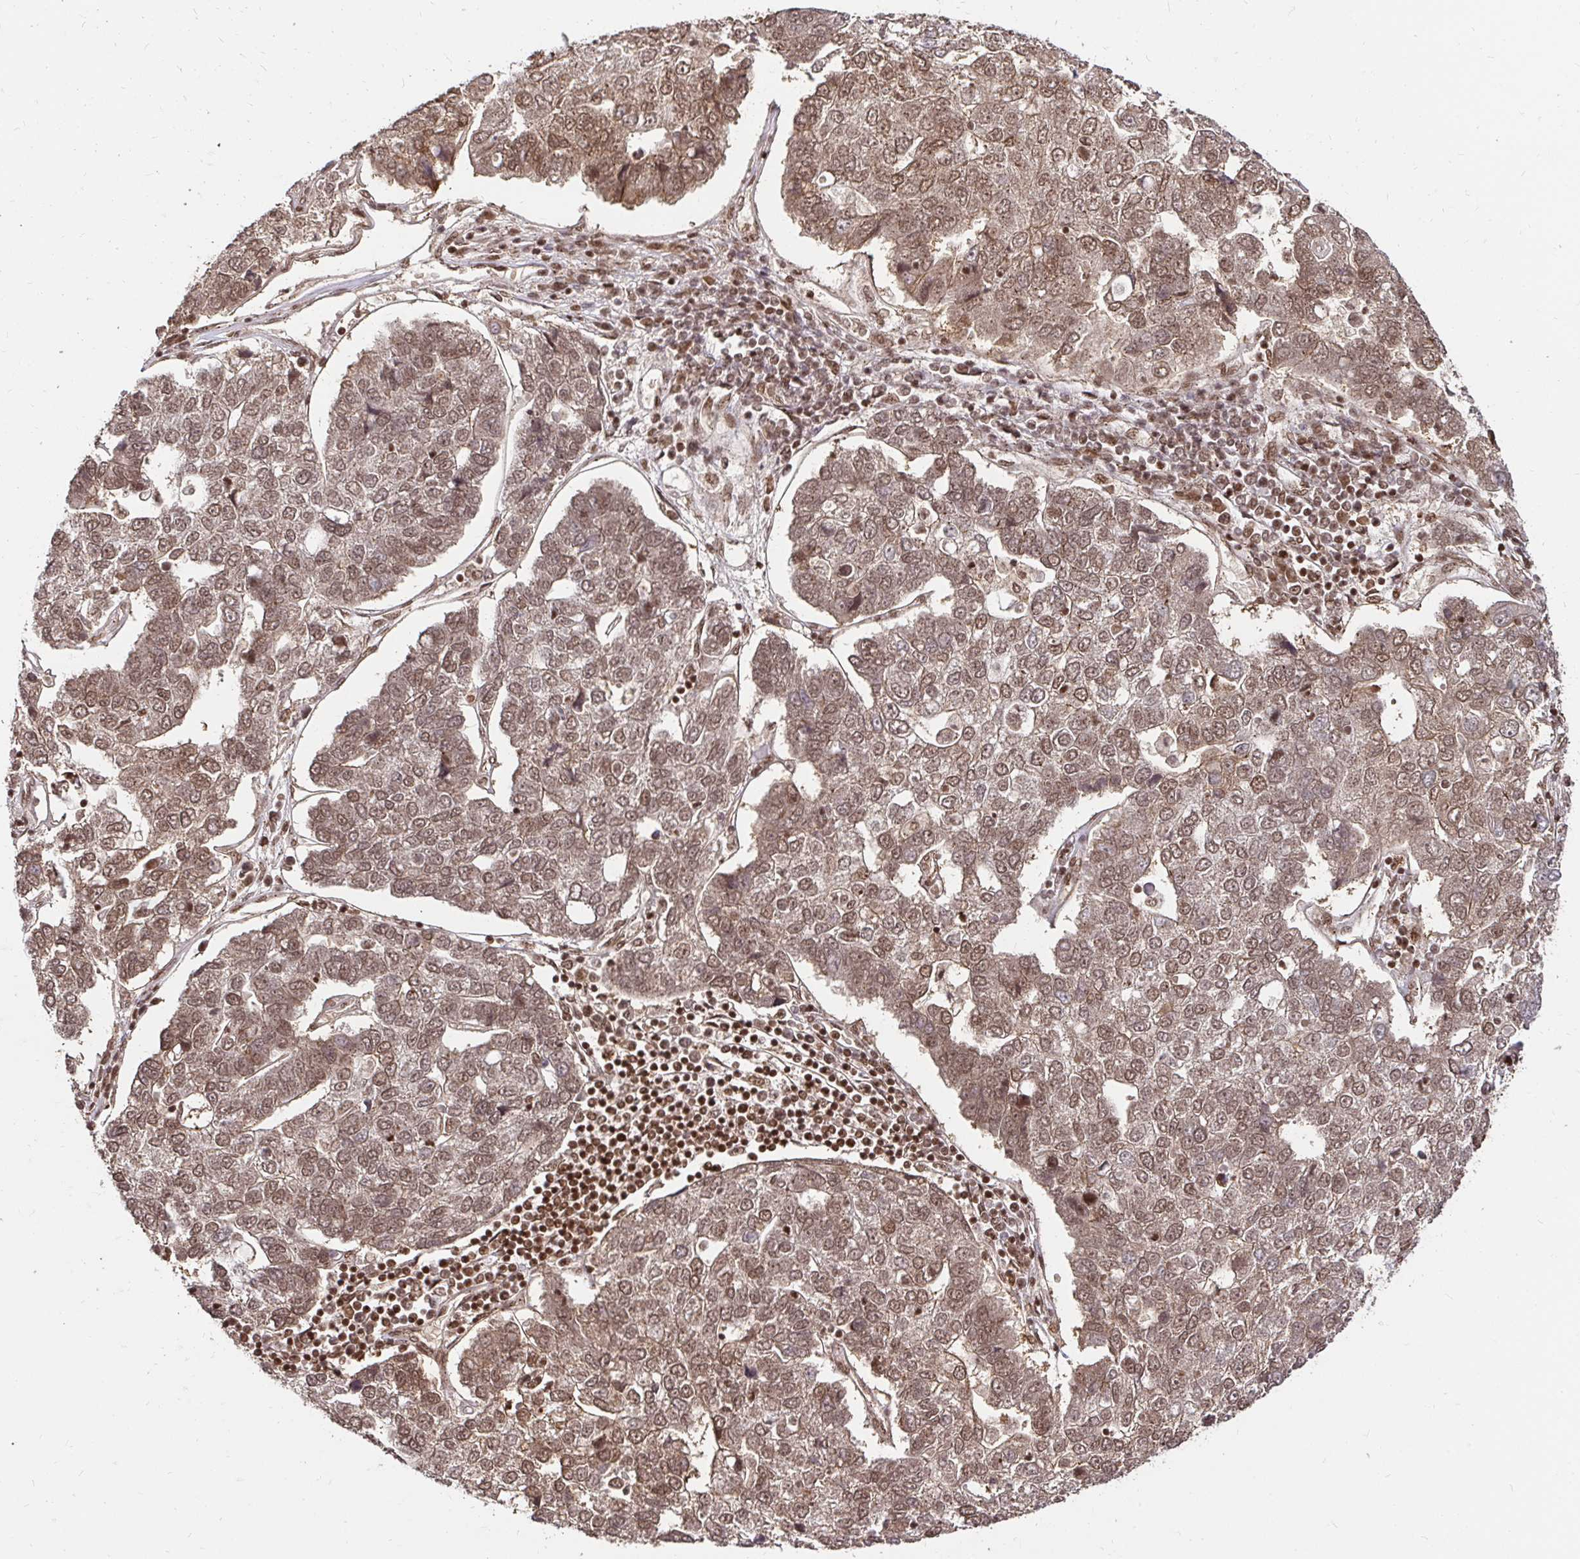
{"staining": {"intensity": "moderate", "quantity": ">75%", "location": "cytoplasmic/membranous,nuclear"}, "tissue": "pancreatic cancer", "cell_type": "Tumor cells", "image_type": "cancer", "snomed": [{"axis": "morphology", "description": "Adenocarcinoma, NOS"}, {"axis": "topography", "description": "Pancreas"}], "caption": "Immunohistochemical staining of human pancreatic cancer shows medium levels of moderate cytoplasmic/membranous and nuclear protein positivity in about >75% of tumor cells. (DAB IHC, brown staining for protein, blue staining for nuclei).", "gene": "GLYR1", "patient": {"sex": "female", "age": 61}}